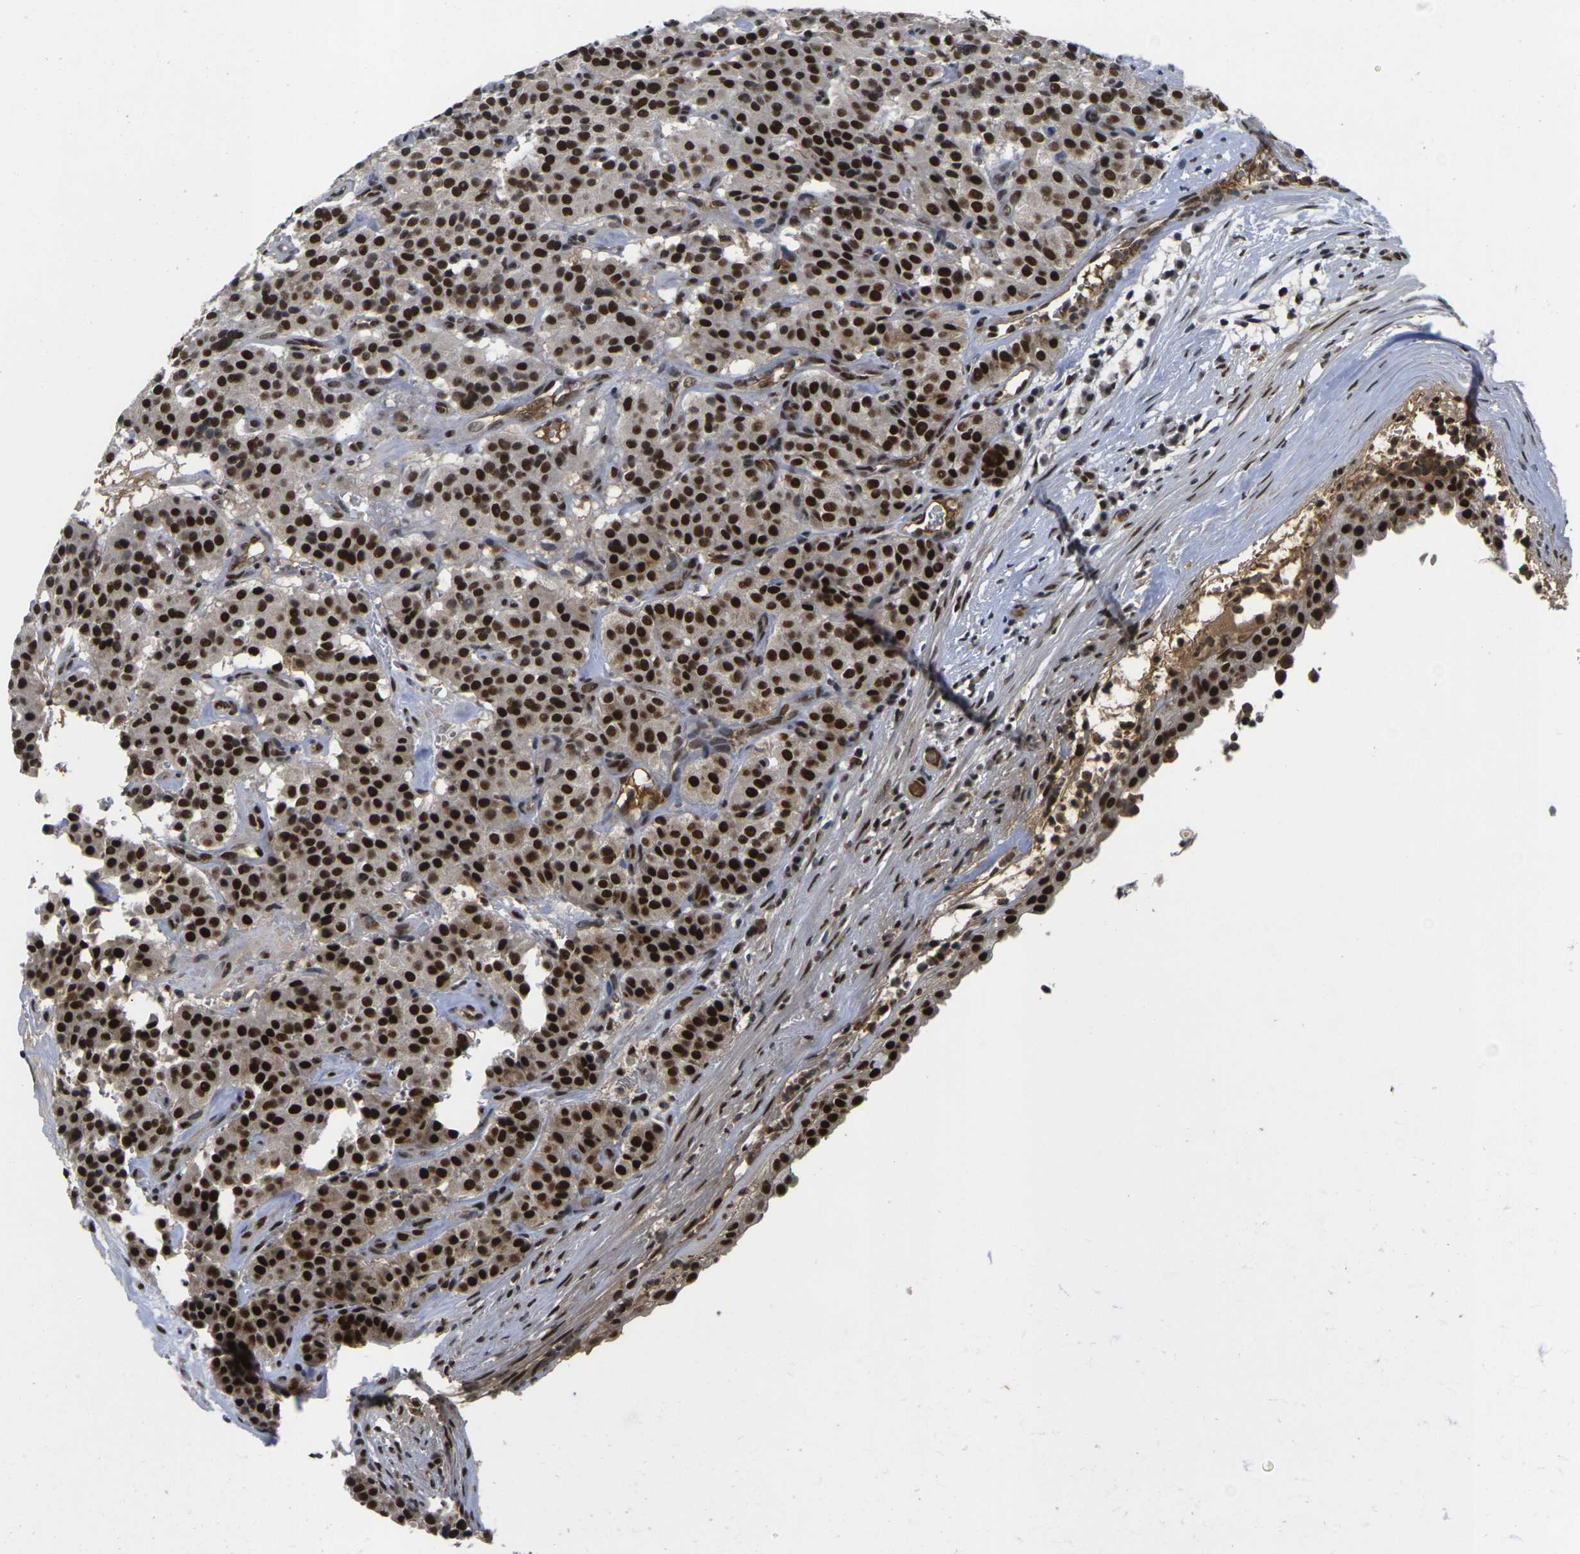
{"staining": {"intensity": "strong", "quantity": ">75%", "location": "nuclear"}, "tissue": "carcinoid", "cell_type": "Tumor cells", "image_type": "cancer", "snomed": [{"axis": "morphology", "description": "Carcinoid, malignant, NOS"}, {"axis": "topography", "description": "Lung"}], "caption": "Brown immunohistochemical staining in human malignant carcinoid exhibits strong nuclear expression in about >75% of tumor cells.", "gene": "GTF2E1", "patient": {"sex": "male", "age": 30}}